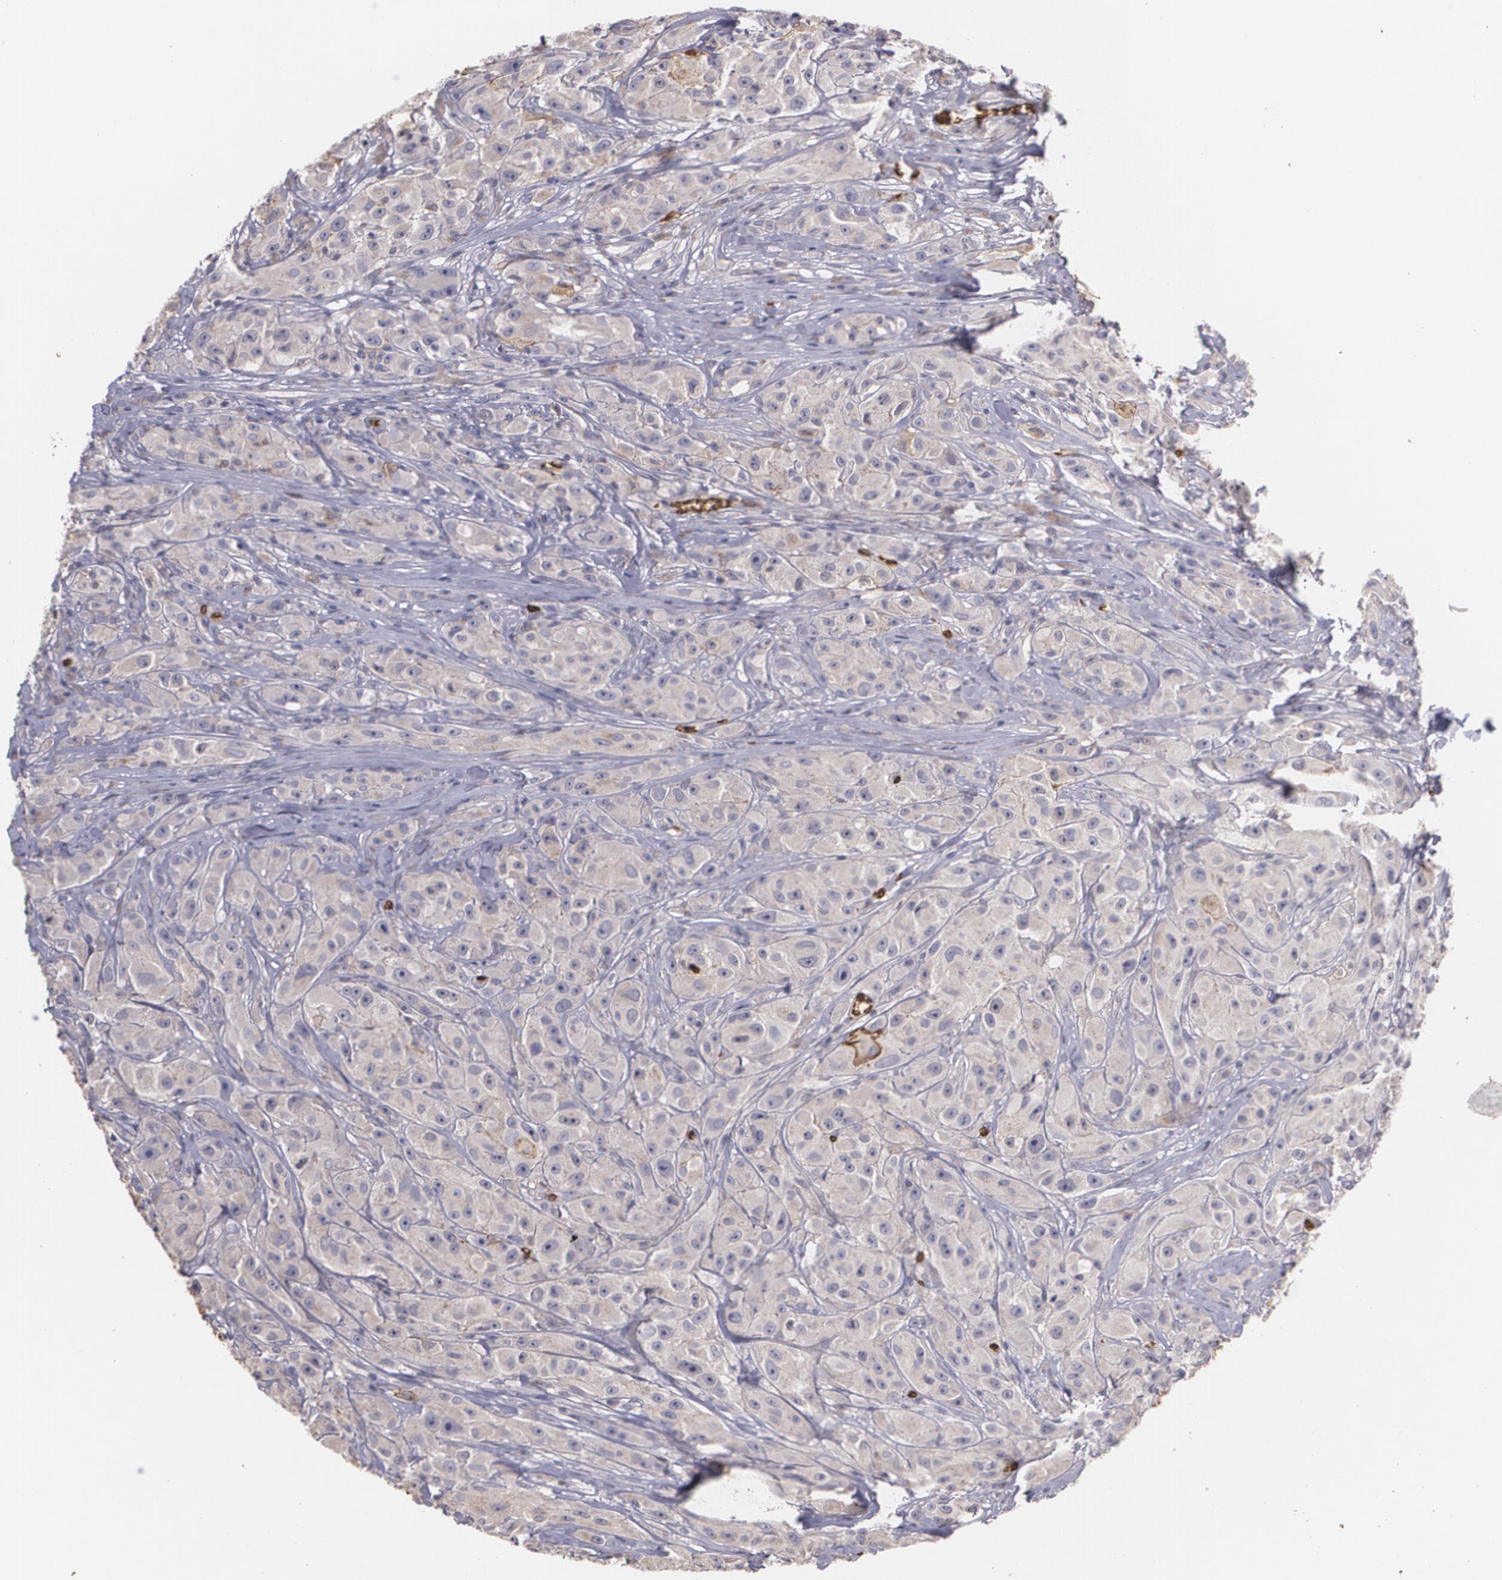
{"staining": {"intensity": "negative", "quantity": "none", "location": "none"}, "tissue": "melanoma", "cell_type": "Tumor cells", "image_type": "cancer", "snomed": [{"axis": "morphology", "description": "Malignant melanoma, NOS"}, {"axis": "topography", "description": "Skin"}], "caption": "Immunohistochemistry (IHC) photomicrograph of melanoma stained for a protein (brown), which shows no expression in tumor cells. Brightfield microscopy of immunohistochemistry stained with DAB (3,3'-diaminobenzidine) (brown) and hematoxylin (blue), captured at high magnification.", "gene": "SLC2A1", "patient": {"sex": "male", "age": 56}}